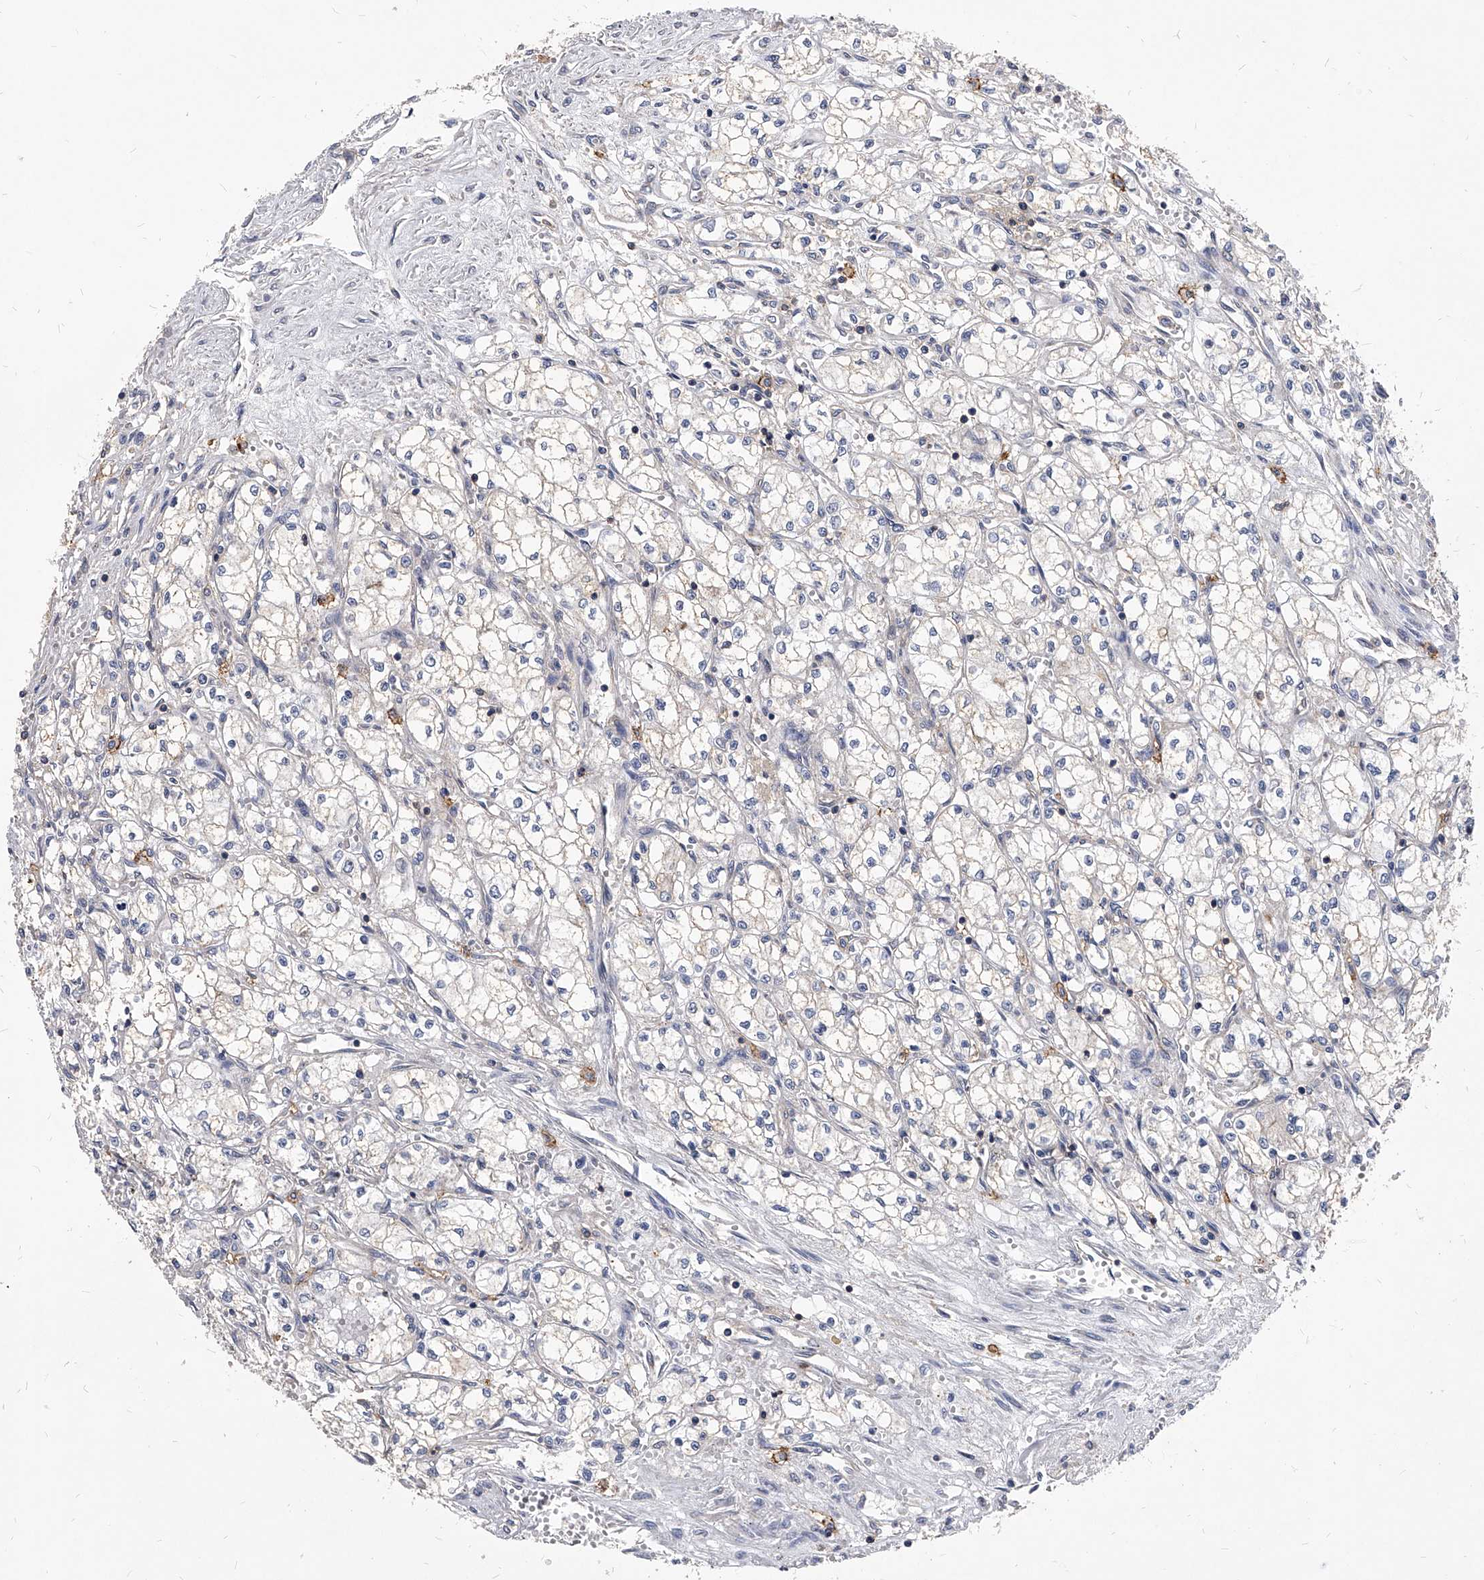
{"staining": {"intensity": "negative", "quantity": "none", "location": "none"}, "tissue": "renal cancer", "cell_type": "Tumor cells", "image_type": "cancer", "snomed": [{"axis": "morphology", "description": "Normal tissue, NOS"}, {"axis": "morphology", "description": "Adenocarcinoma, NOS"}, {"axis": "topography", "description": "Kidney"}], "caption": "Tumor cells are negative for brown protein staining in renal cancer. (Brightfield microscopy of DAB (3,3'-diaminobenzidine) immunohistochemistry at high magnification).", "gene": "ATG5", "patient": {"sex": "male", "age": 59}}